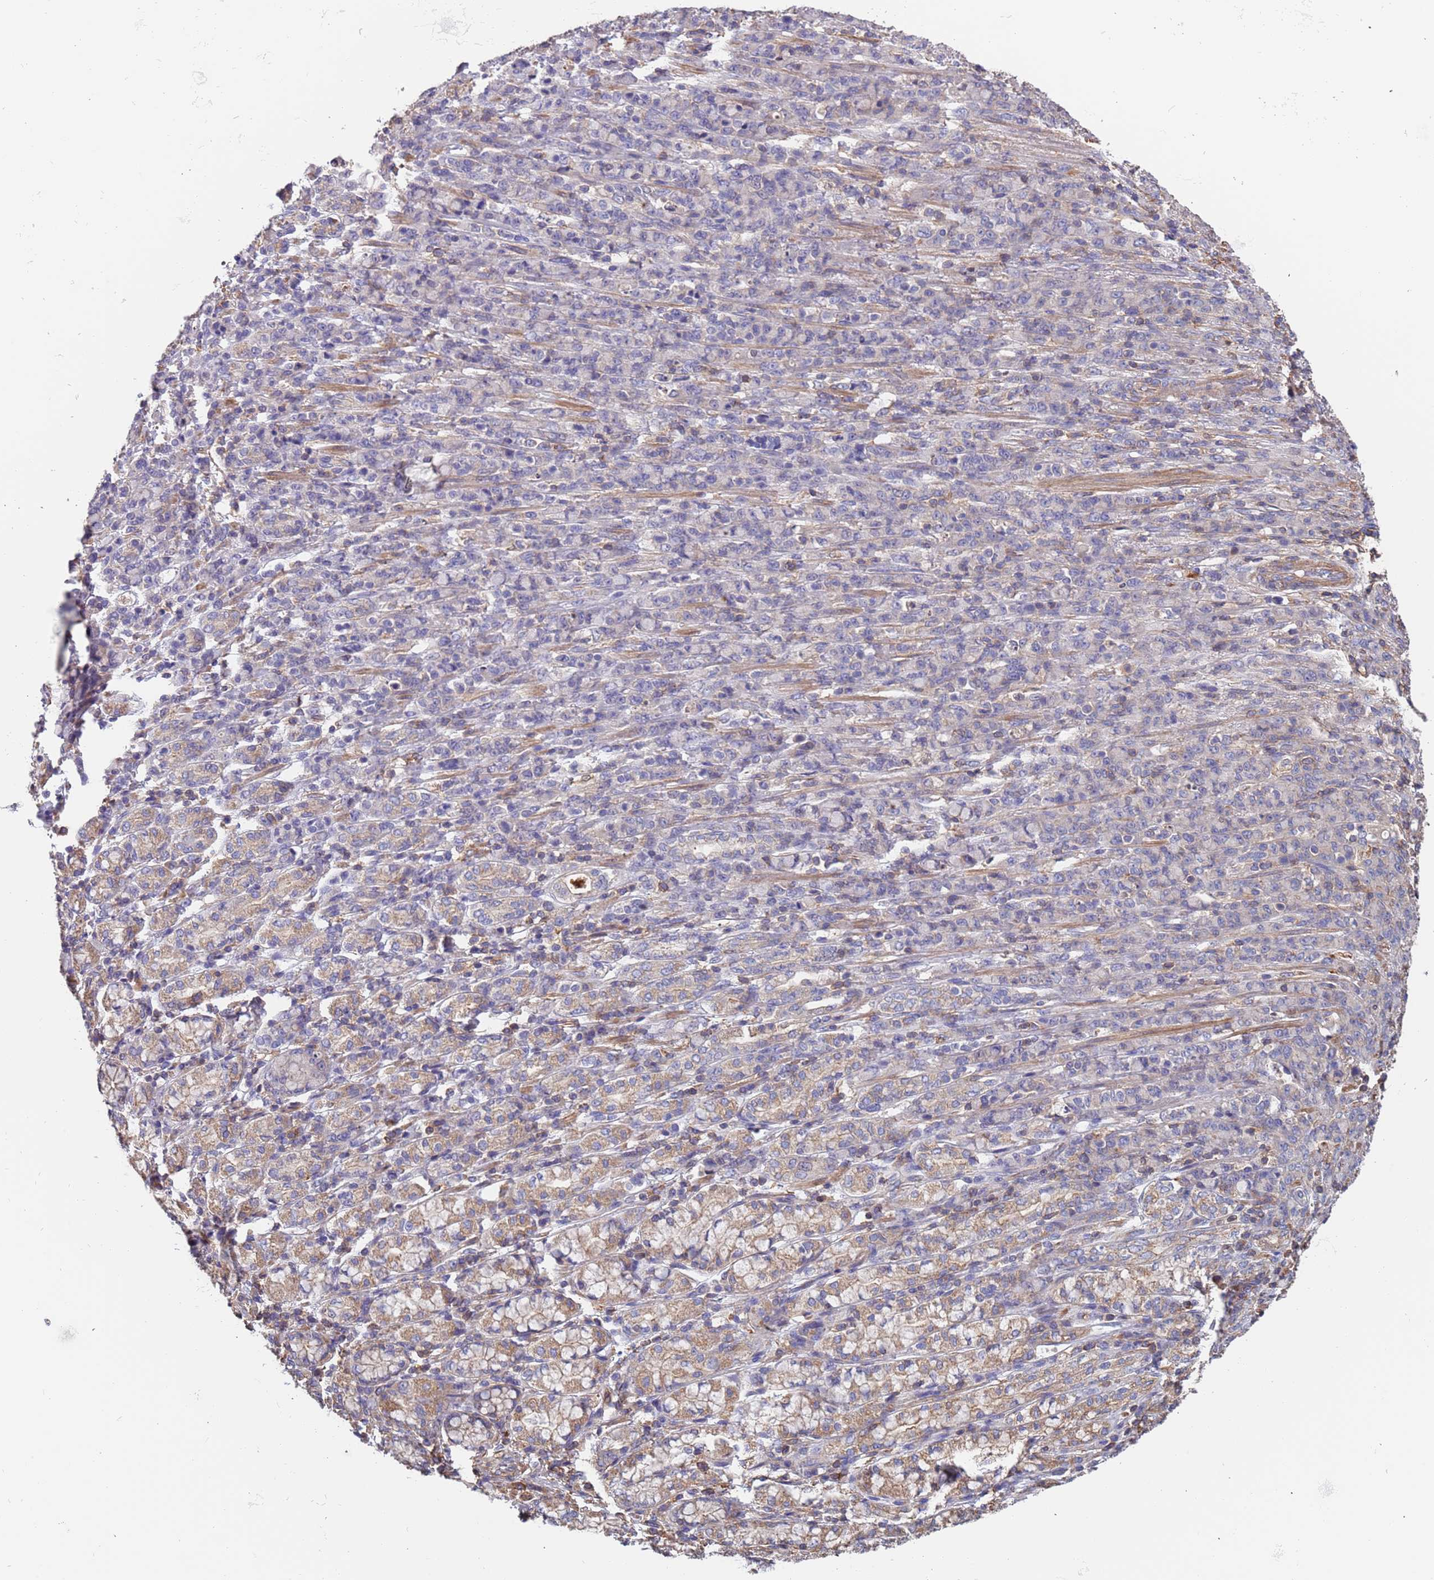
{"staining": {"intensity": "negative", "quantity": "none", "location": "none"}, "tissue": "stomach cancer", "cell_type": "Tumor cells", "image_type": "cancer", "snomed": [{"axis": "morphology", "description": "Normal tissue, NOS"}, {"axis": "morphology", "description": "Adenocarcinoma, NOS"}, {"axis": "topography", "description": "Stomach"}], "caption": "This is an immunohistochemistry histopathology image of human adenocarcinoma (stomach). There is no positivity in tumor cells.", "gene": "SYT4", "patient": {"sex": "female", "age": 79}}